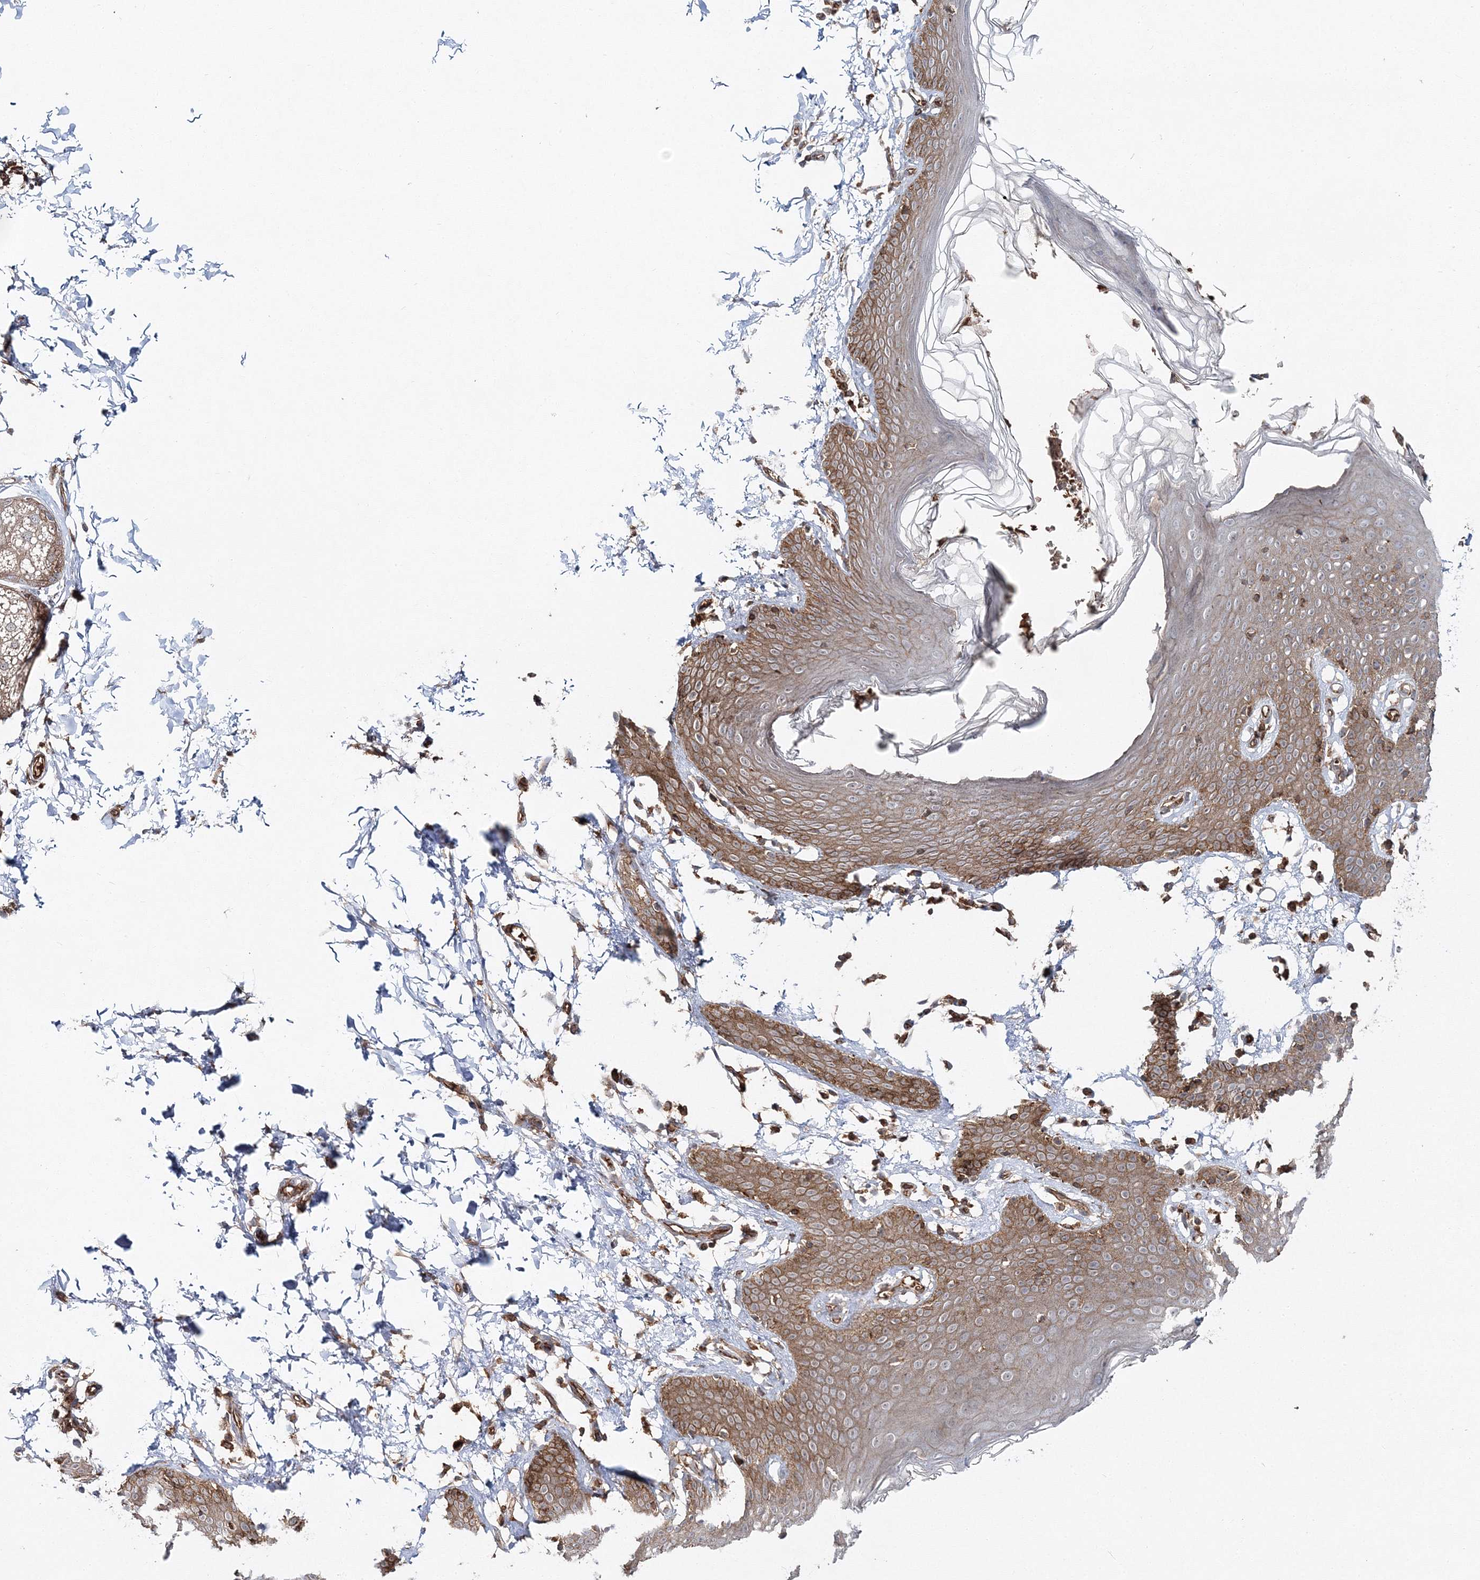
{"staining": {"intensity": "moderate", "quantity": ">75%", "location": "cytoplasmic/membranous"}, "tissue": "skin", "cell_type": "Epidermal cells", "image_type": "normal", "snomed": [{"axis": "morphology", "description": "Normal tissue, NOS"}, {"axis": "topography", "description": "Vulva"}], "caption": "Epidermal cells exhibit moderate cytoplasmic/membranous staining in approximately >75% of cells in normal skin.", "gene": "PCBD2", "patient": {"sex": "female", "age": 66}}